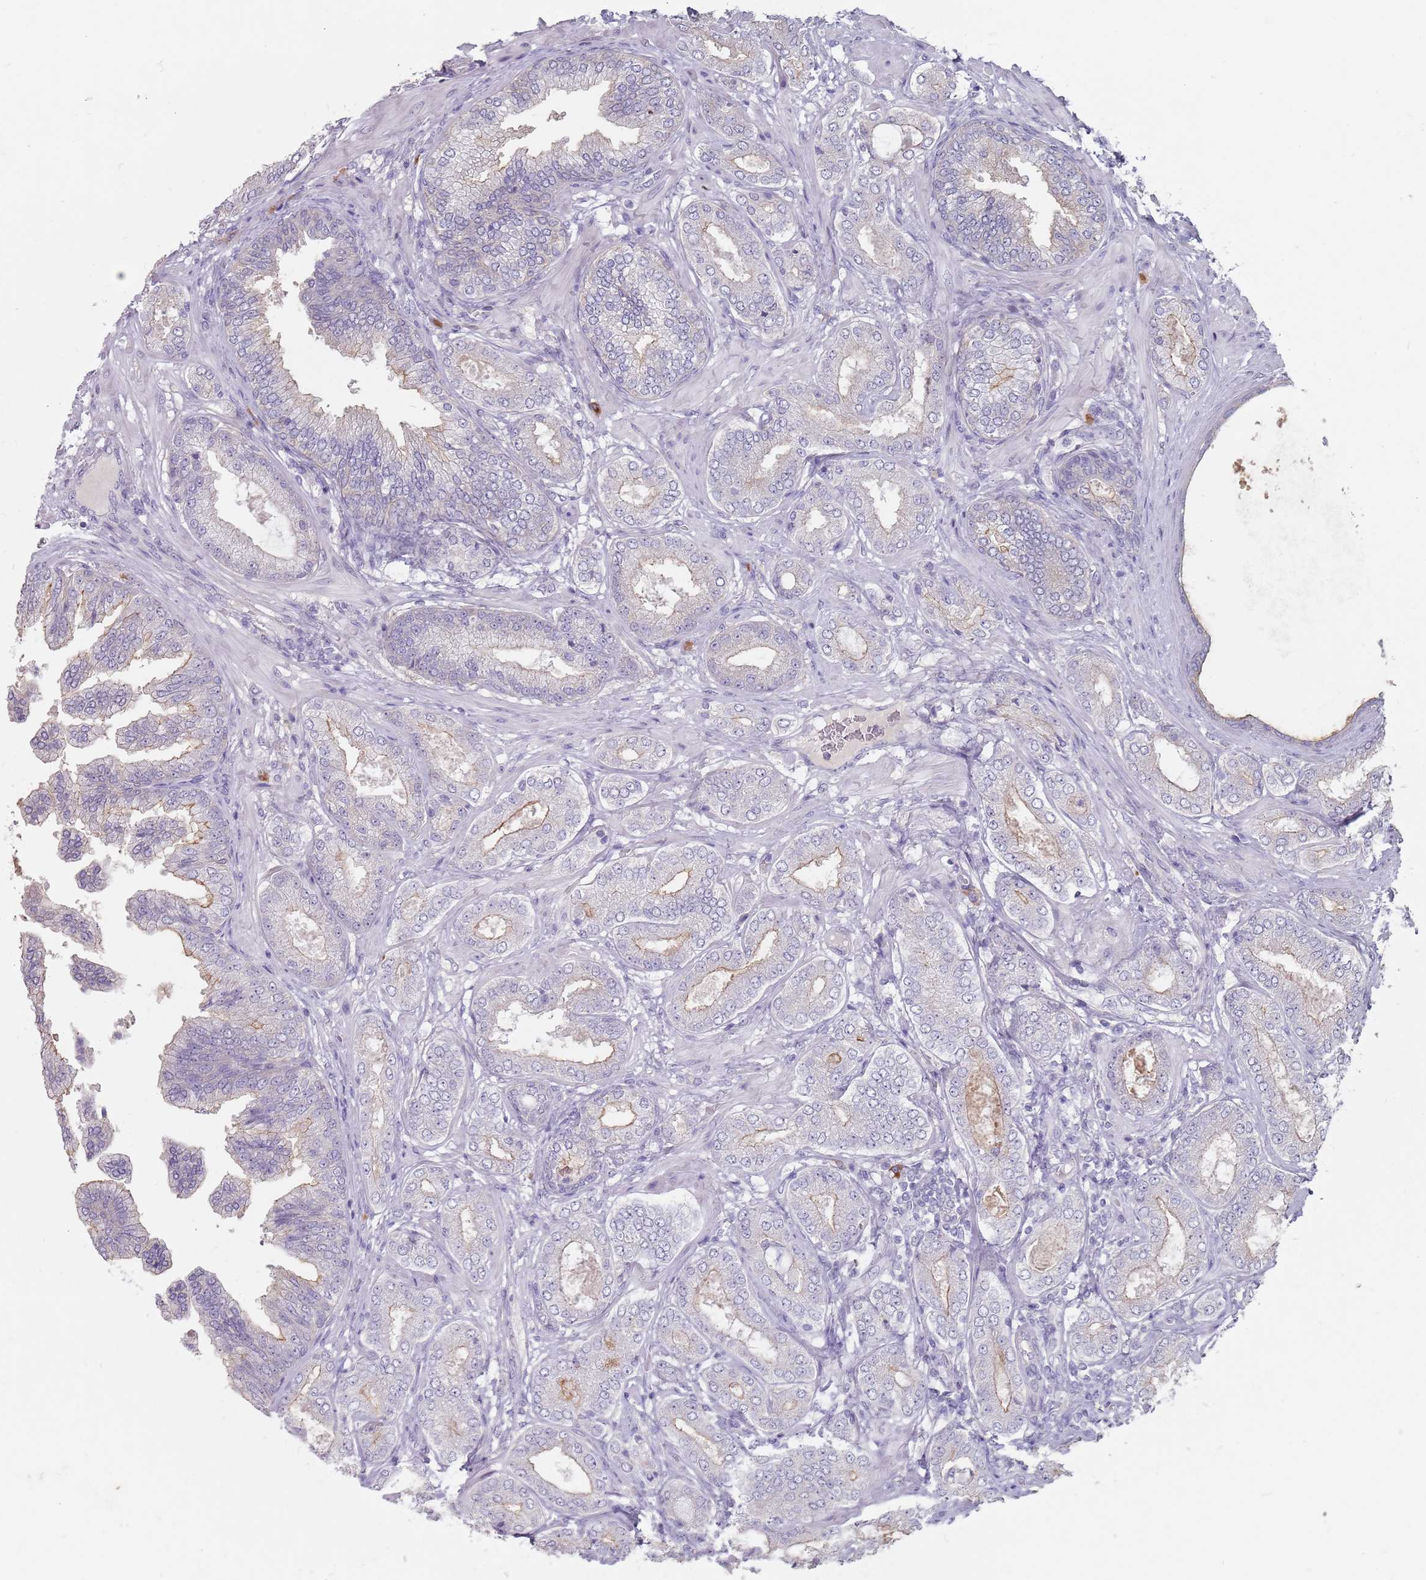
{"staining": {"intensity": "negative", "quantity": "none", "location": "none"}, "tissue": "prostate cancer", "cell_type": "Tumor cells", "image_type": "cancer", "snomed": [{"axis": "morphology", "description": "Adenocarcinoma, Low grade"}, {"axis": "topography", "description": "Prostate"}], "caption": "DAB (3,3'-diaminobenzidine) immunohistochemical staining of human prostate cancer (adenocarcinoma (low-grade)) exhibits no significant staining in tumor cells.", "gene": "STYK1", "patient": {"sex": "male", "age": 63}}